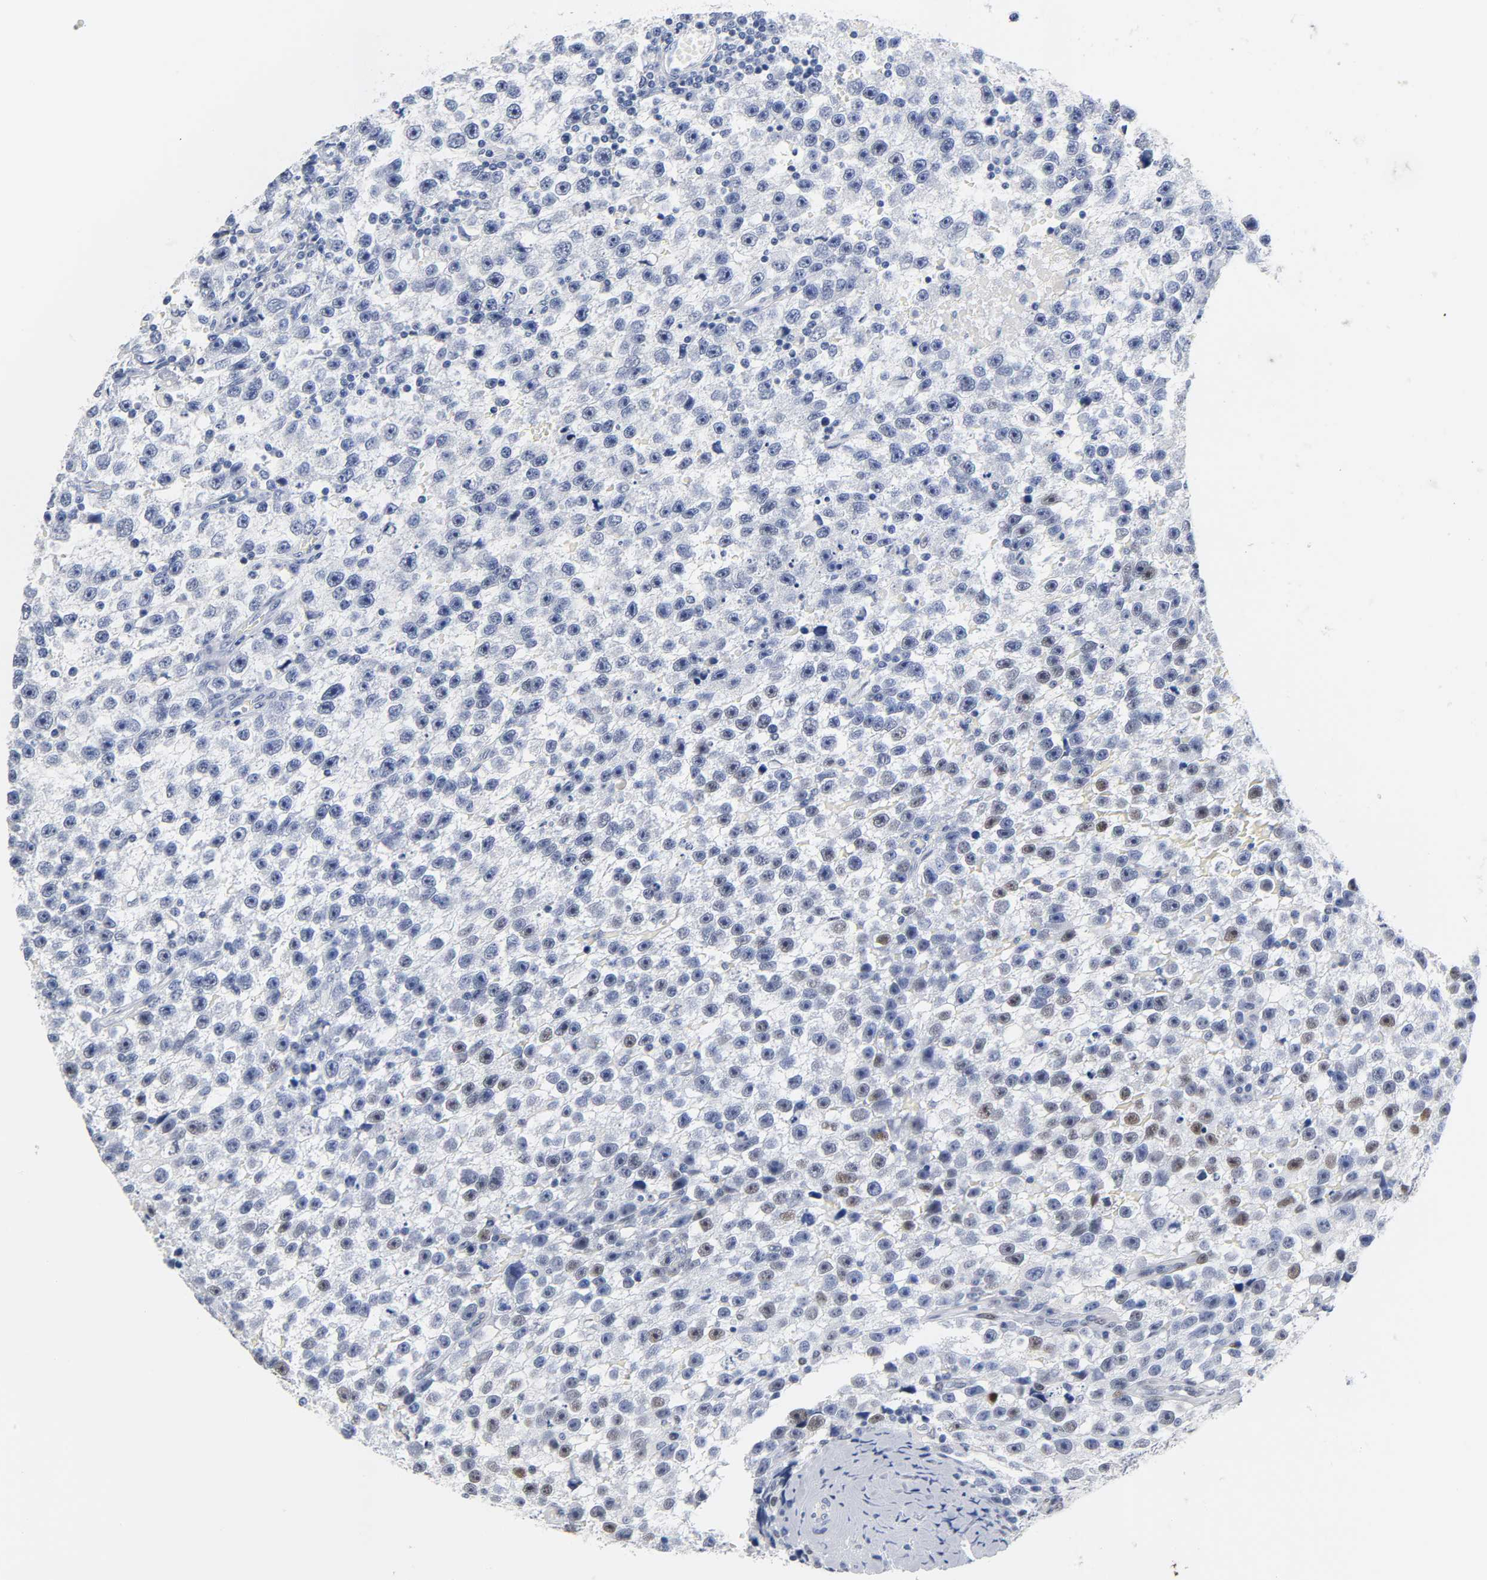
{"staining": {"intensity": "weak", "quantity": "<25%", "location": "nuclear"}, "tissue": "testis cancer", "cell_type": "Tumor cells", "image_type": "cancer", "snomed": [{"axis": "morphology", "description": "Seminoma, NOS"}, {"axis": "topography", "description": "Testis"}], "caption": "Human testis cancer (seminoma) stained for a protein using immunohistochemistry (IHC) reveals no expression in tumor cells.", "gene": "NAB2", "patient": {"sex": "male", "age": 33}}